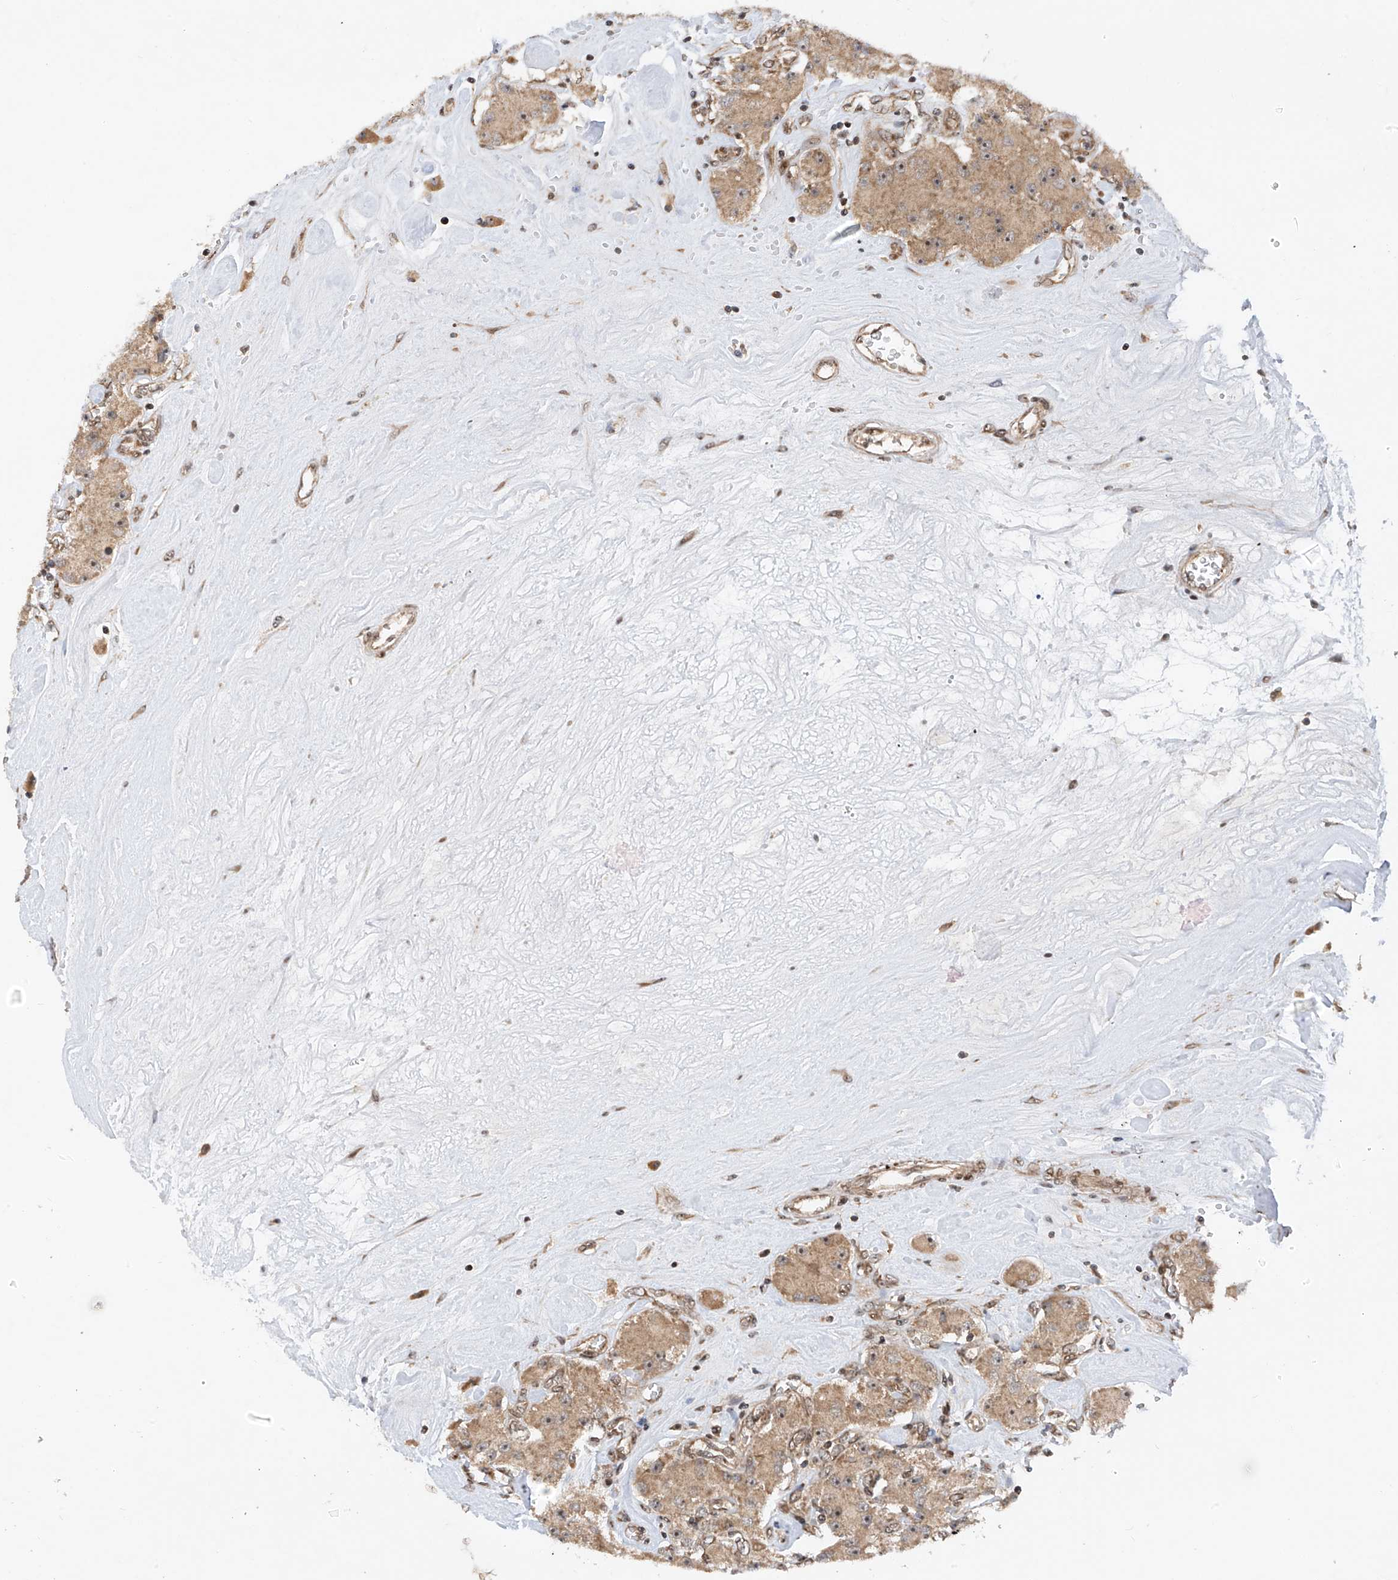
{"staining": {"intensity": "moderate", "quantity": "25%-75%", "location": "cytoplasmic/membranous,nuclear"}, "tissue": "carcinoid", "cell_type": "Tumor cells", "image_type": "cancer", "snomed": [{"axis": "morphology", "description": "Carcinoid, malignant, NOS"}, {"axis": "topography", "description": "Pancreas"}], "caption": "Protein expression analysis of carcinoid shows moderate cytoplasmic/membranous and nuclear expression in approximately 25%-75% of tumor cells. Nuclei are stained in blue.", "gene": "C1orf131", "patient": {"sex": "male", "age": 41}}